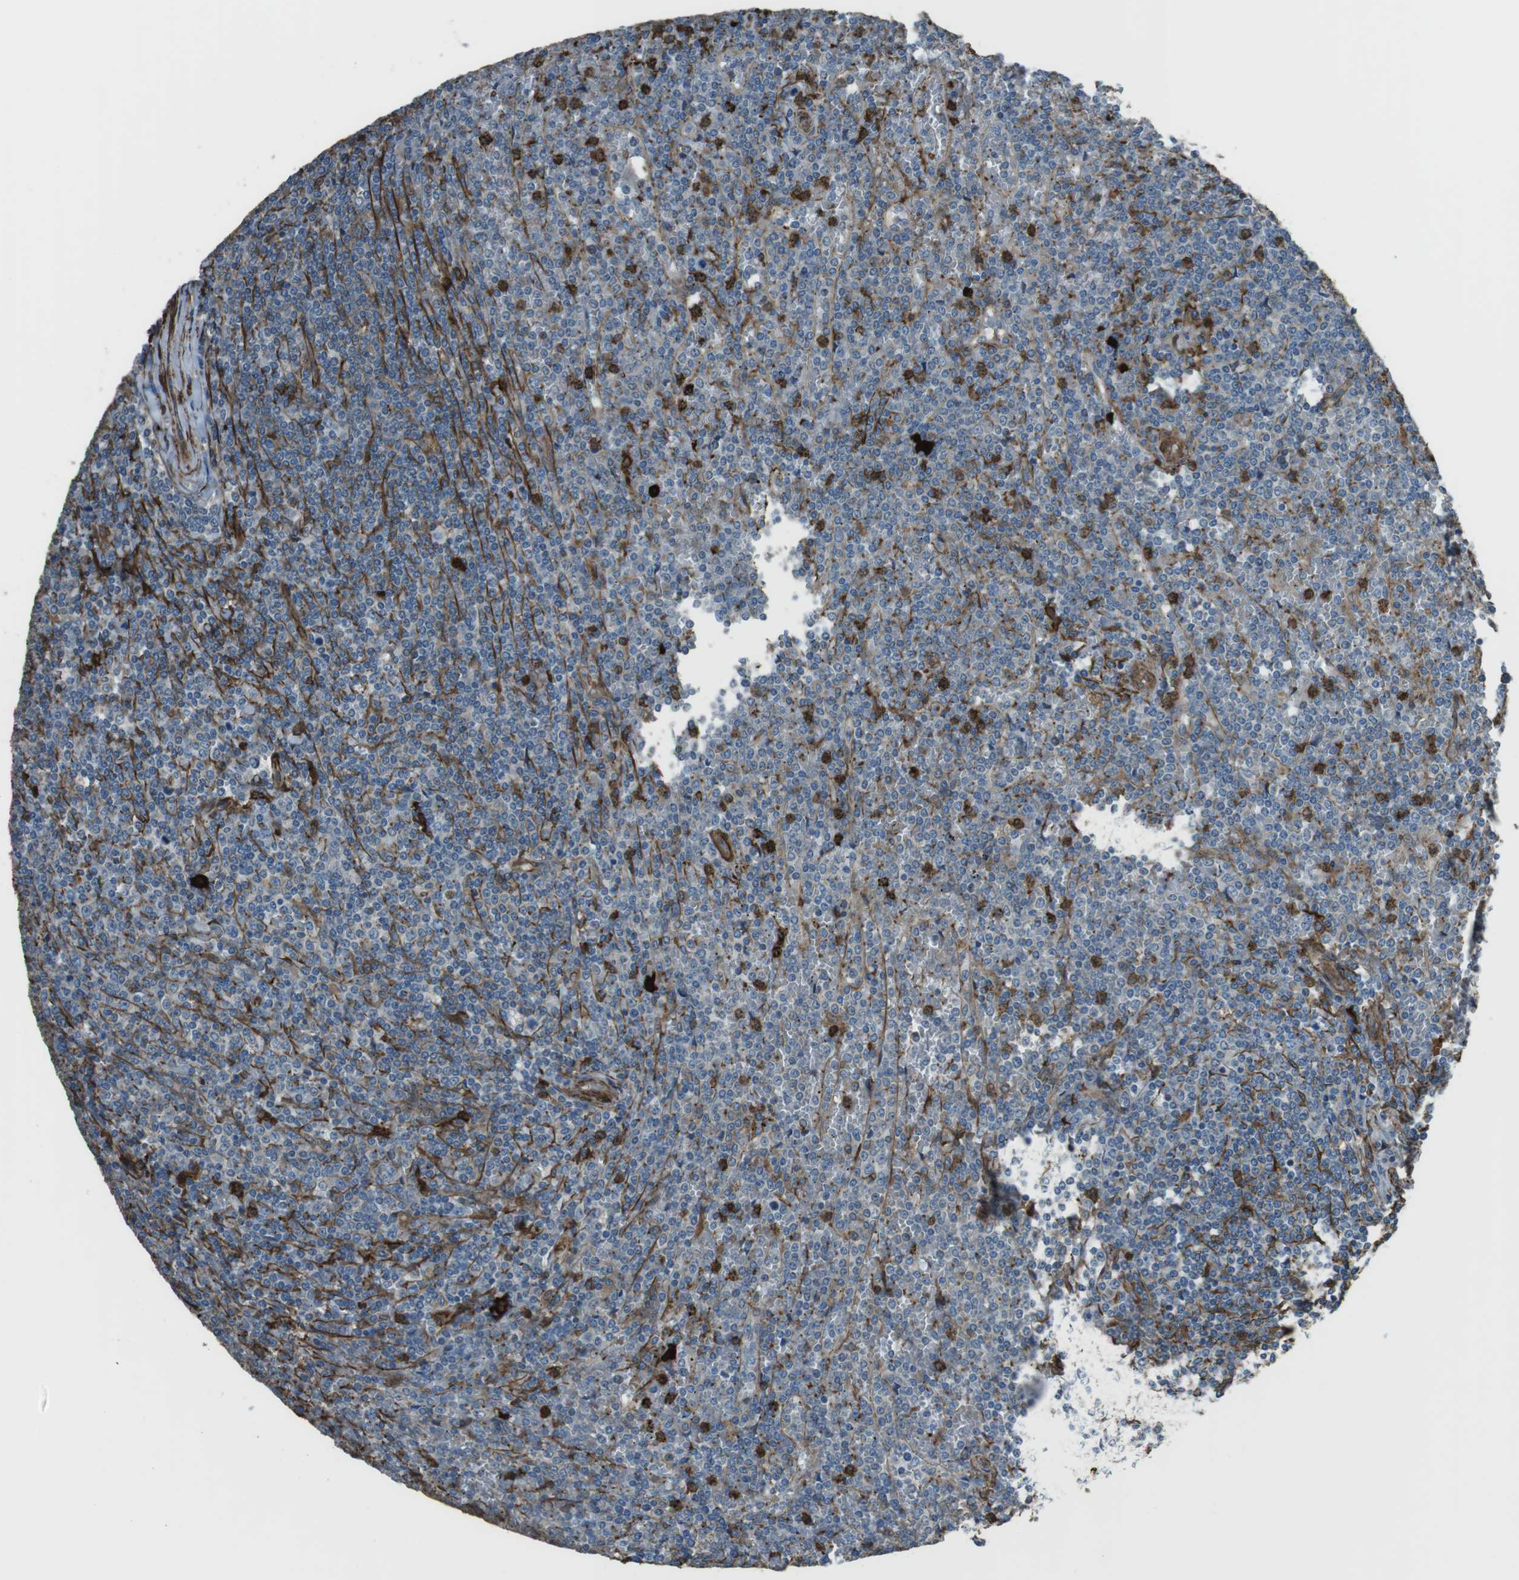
{"staining": {"intensity": "negative", "quantity": "none", "location": "none"}, "tissue": "lymphoma", "cell_type": "Tumor cells", "image_type": "cancer", "snomed": [{"axis": "morphology", "description": "Malignant lymphoma, non-Hodgkin's type, Low grade"}, {"axis": "topography", "description": "Spleen"}], "caption": "Protein analysis of lymphoma displays no significant expression in tumor cells.", "gene": "SFT2D1", "patient": {"sex": "female", "age": 19}}